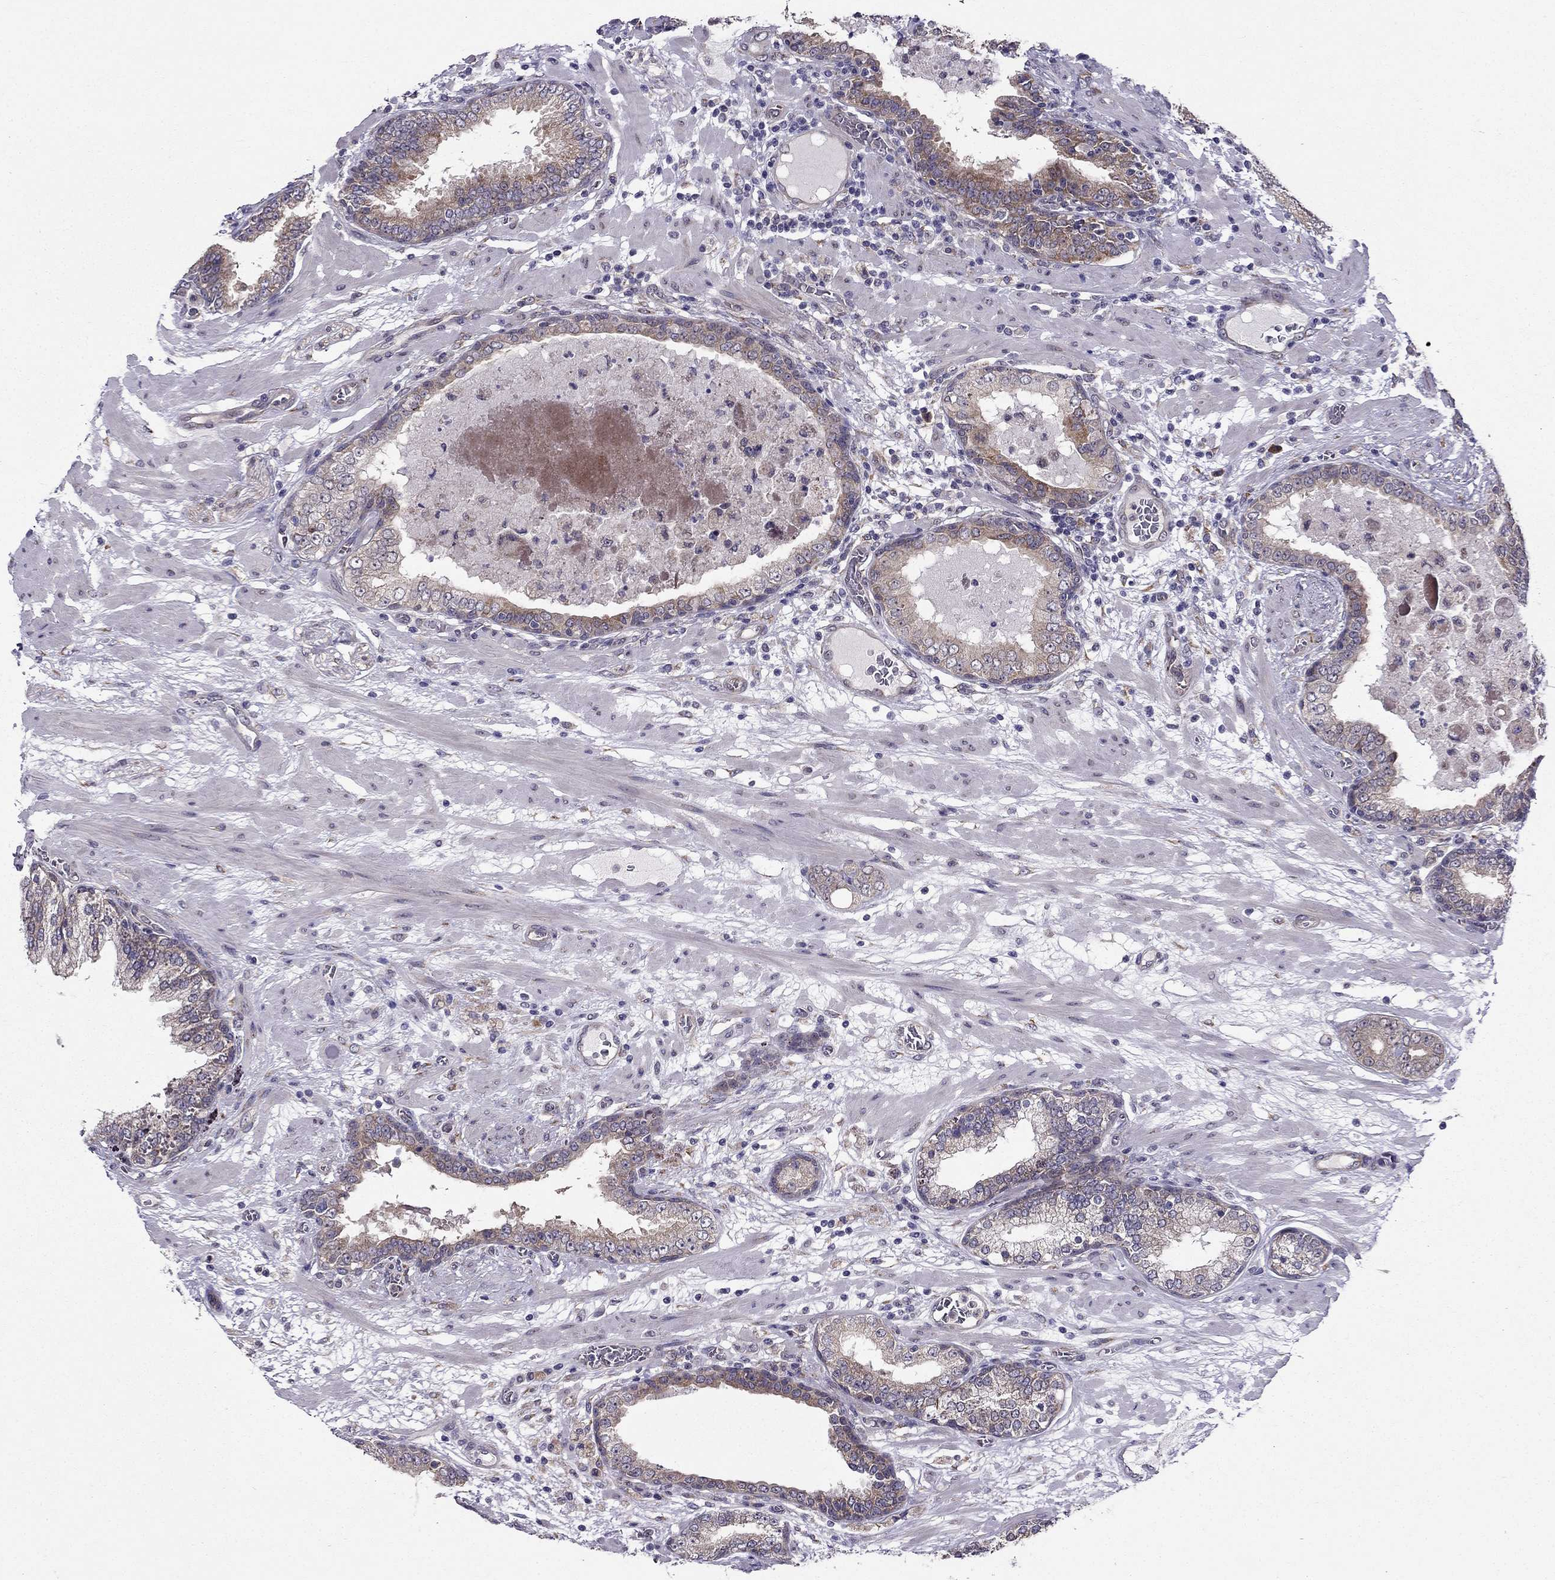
{"staining": {"intensity": "weak", "quantity": ">75%", "location": "cytoplasmic/membranous"}, "tissue": "prostate cancer", "cell_type": "Tumor cells", "image_type": "cancer", "snomed": [{"axis": "morphology", "description": "Adenocarcinoma, Low grade"}, {"axis": "topography", "description": "Prostate"}], "caption": "The histopathology image displays staining of prostate cancer (low-grade adenocarcinoma), revealing weak cytoplasmic/membranous protein expression (brown color) within tumor cells.", "gene": "ARHGEF28", "patient": {"sex": "male", "age": 60}}